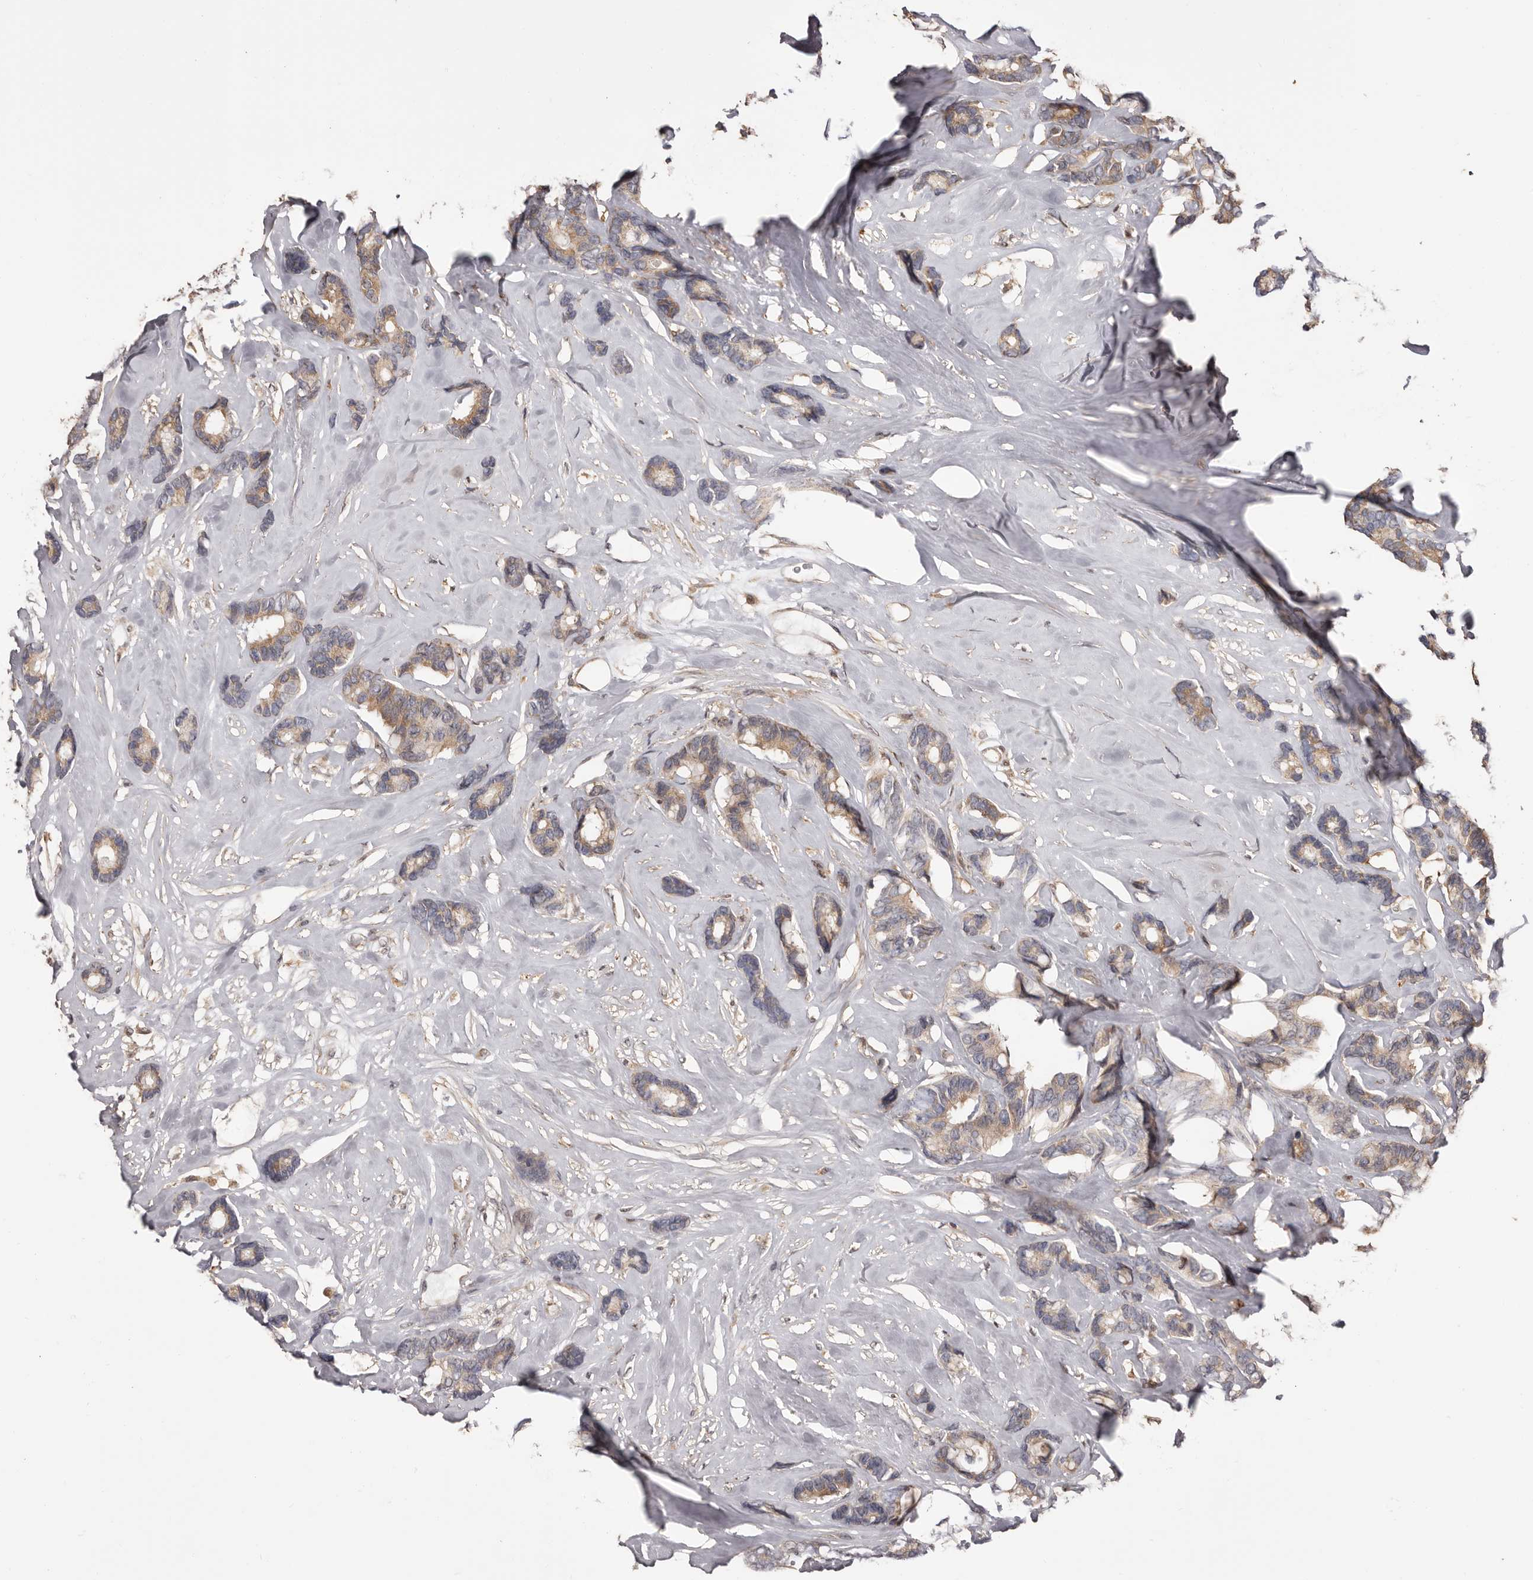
{"staining": {"intensity": "weak", "quantity": ">75%", "location": "cytoplasmic/membranous"}, "tissue": "breast cancer", "cell_type": "Tumor cells", "image_type": "cancer", "snomed": [{"axis": "morphology", "description": "Duct carcinoma"}, {"axis": "topography", "description": "Breast"}], "caption": "Breast intraductal carcinoma stained with a brown dye shows weak cytoplasmic/membranous positive positivity in about >75% of tumor cells.", "gene": "ZCCHC7", "patient": {"sex": "female", "age": 87}}